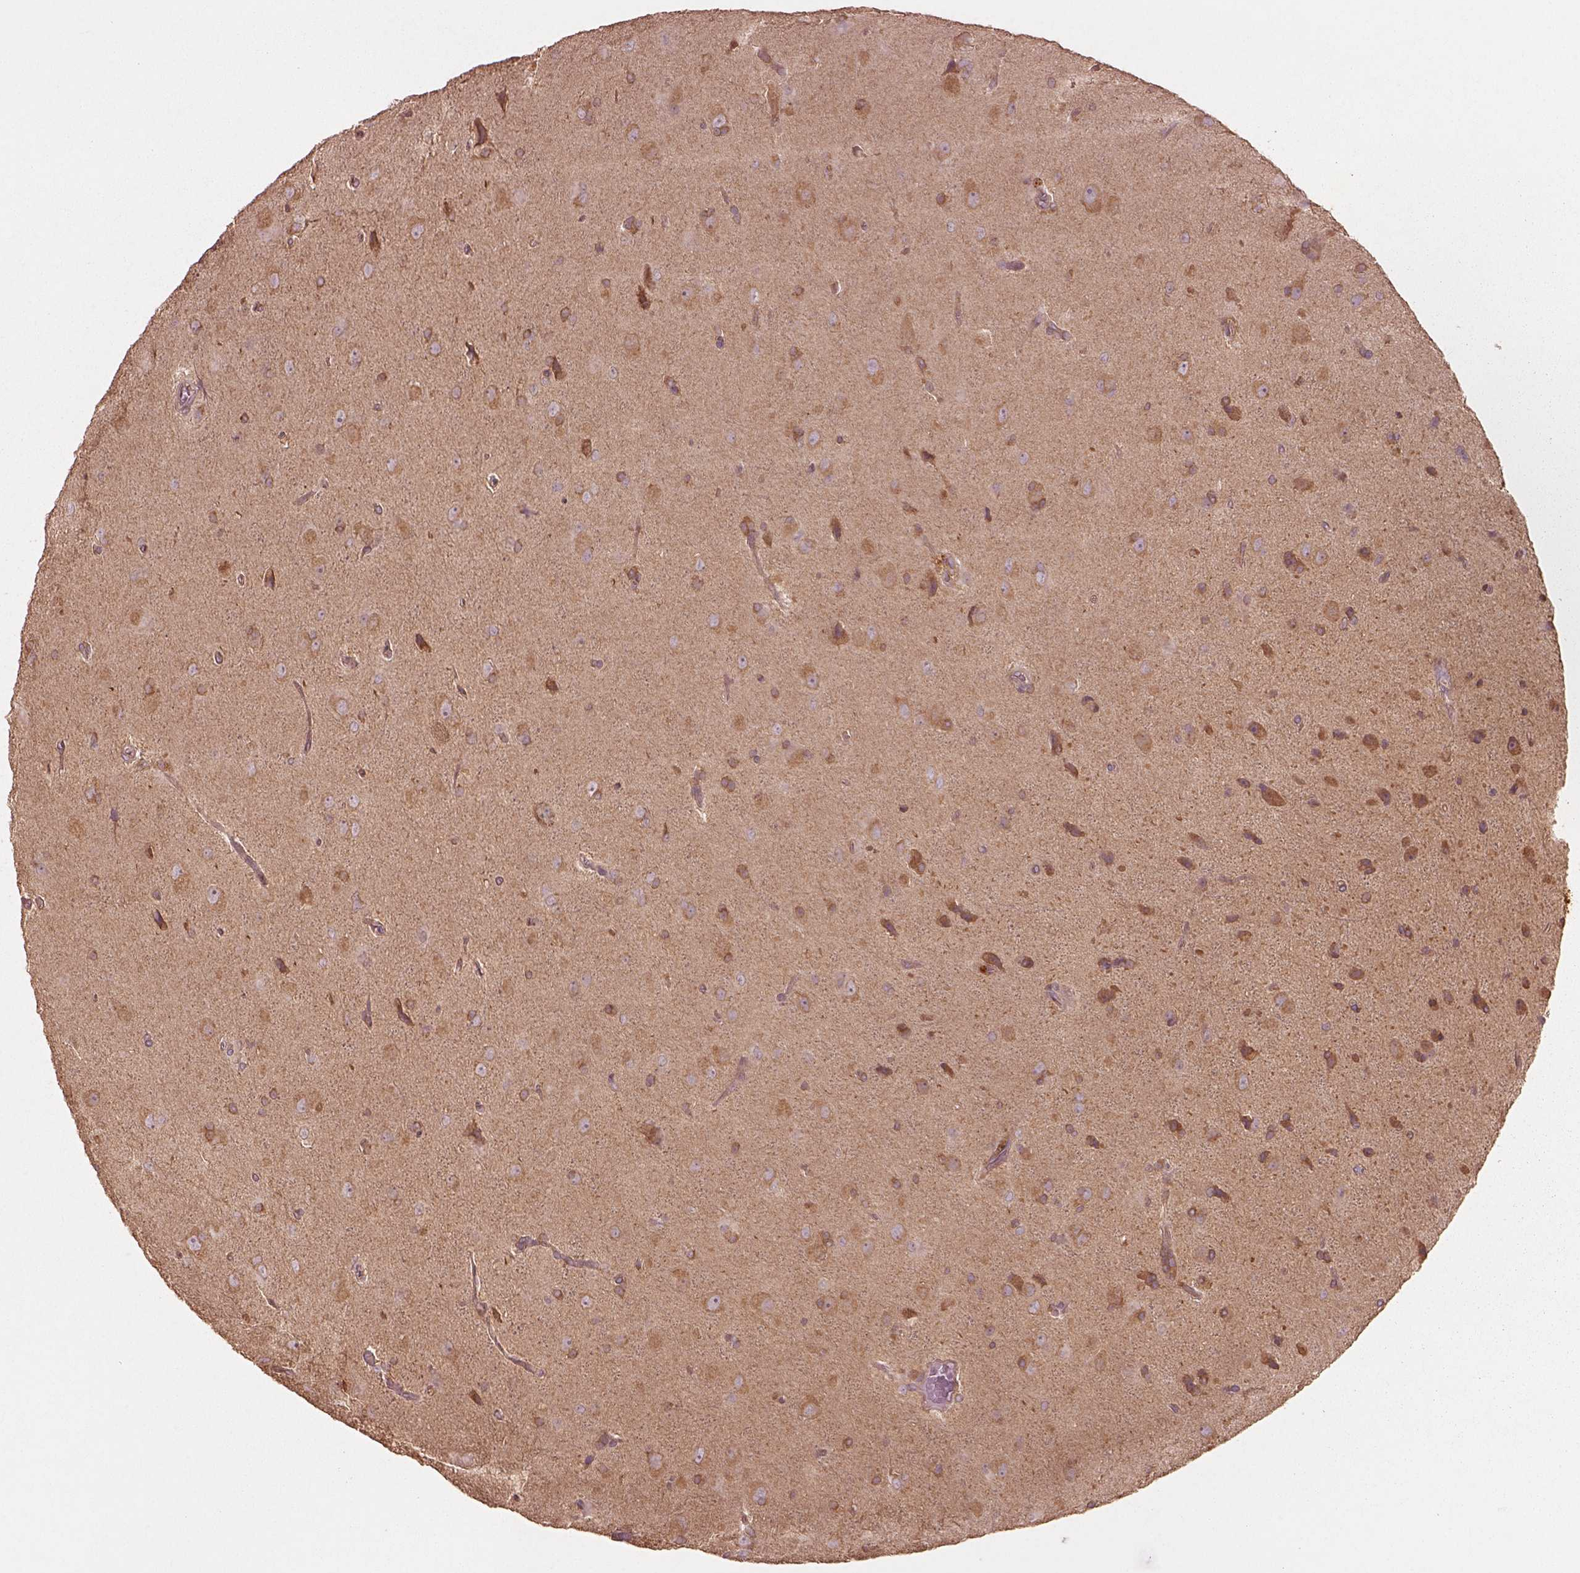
{"staining": {"intensity": "weak", "quantity": "25%-75%", "location": "cytoplasmic/membranous"}, "tissue": "glioma", "cell_type": "Tumor cells", "image_type": "cancer", "snomed": [{"axis": "morphology", "description": "Glioma, malignant, Low grade"}, {"axis": "topography", "description": "Brain"}], "caption": "Human malignant glioma (low-grade) stained with a brown dye displays weak cytoplasmic/membranous positive positivity in about 25%-75% of tumor cells.", "gene": "TRADD", "patient": {"sex": "male", "age": 58}}